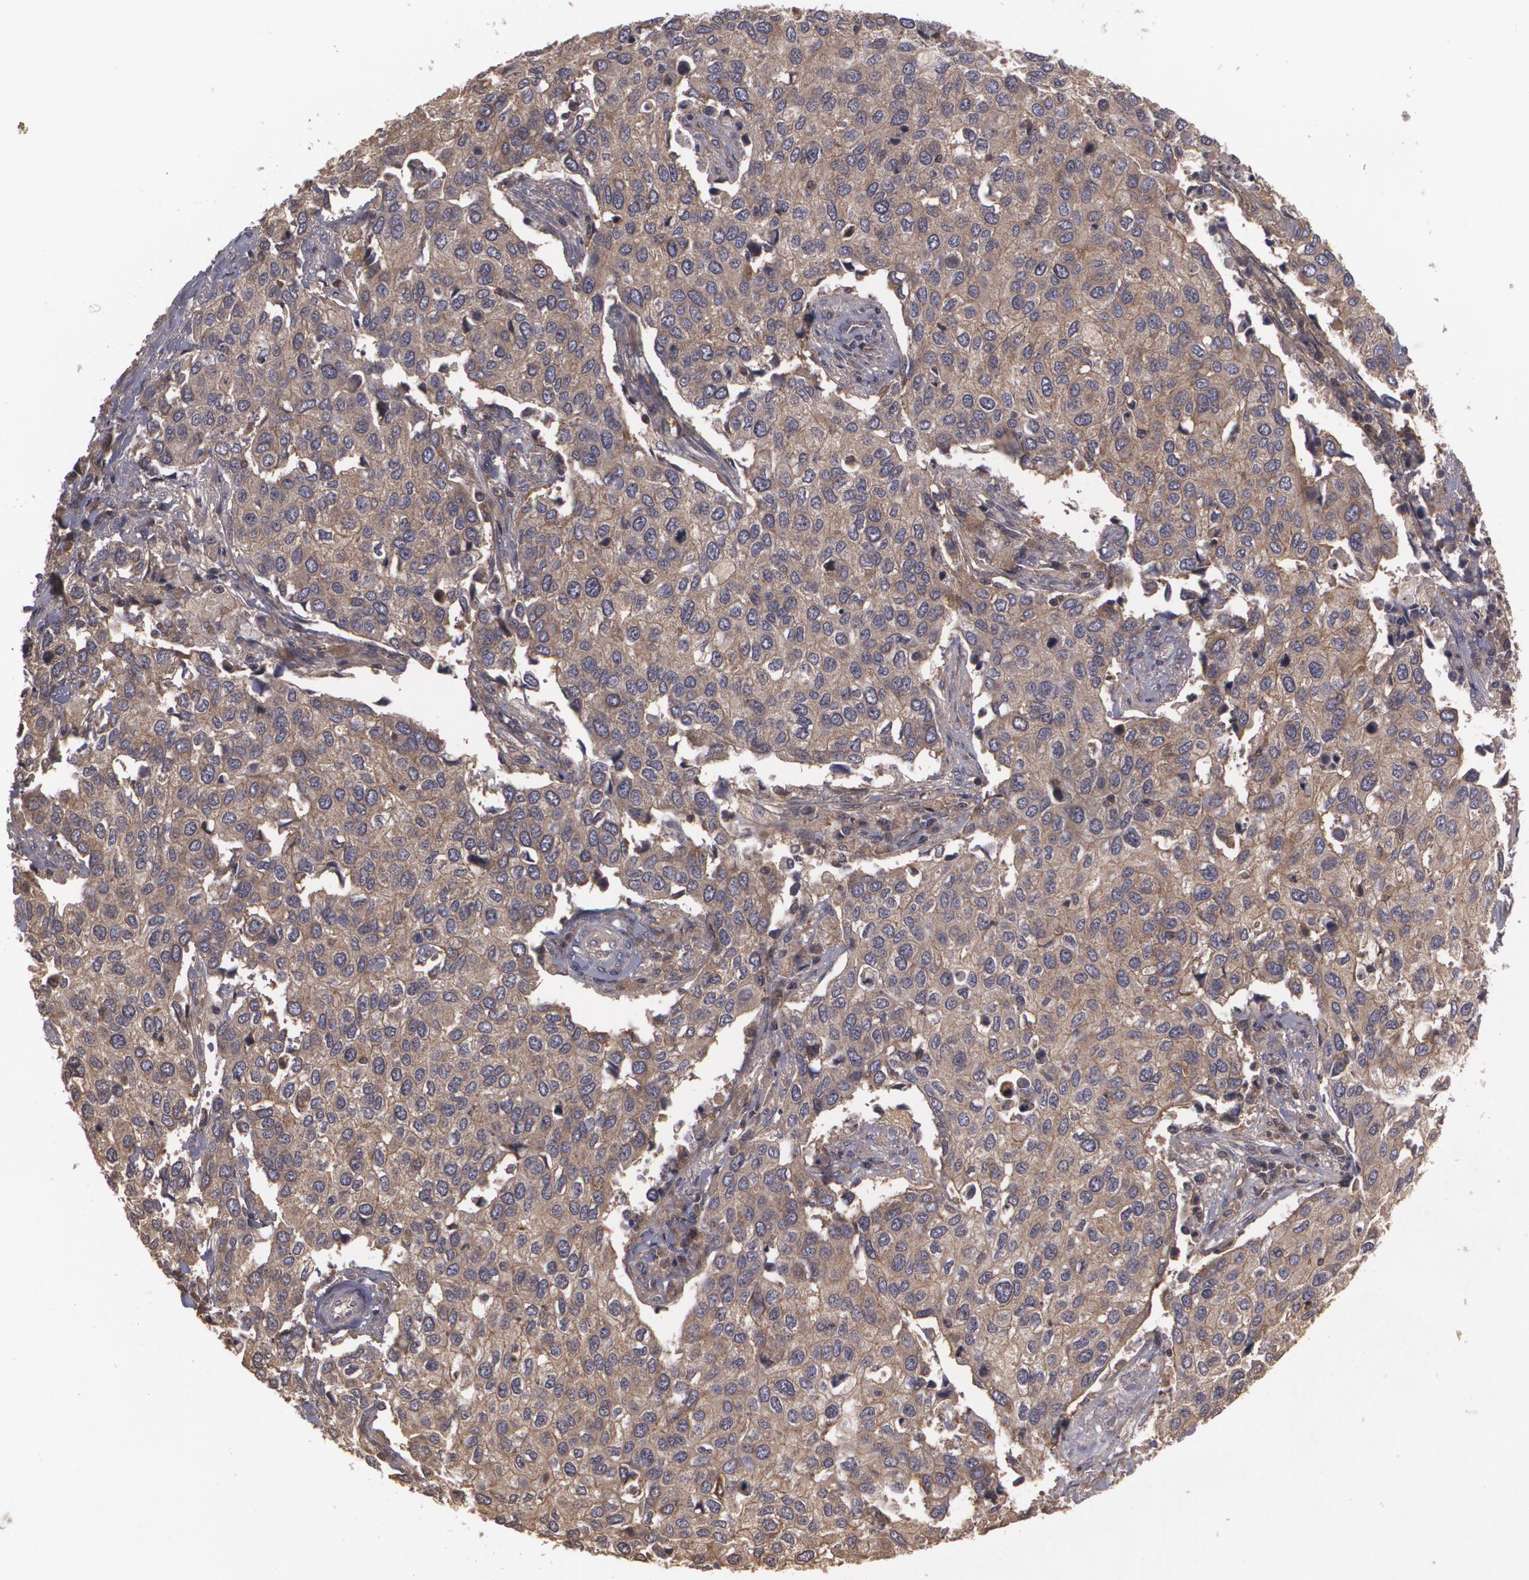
{"staining": {"intensity": "weak", "quantity": ">75%", "location": "cytoplasmic/membranous"}, "tissue": "cervical cancer", "cell_type": "Tumor cells", "image_type": "cancer", "snomed": [{"axis": "morphology", "description": "Squamous cell carcinoma, NOS"}, {"axis": "topography", "description": "Cervix"}], "caption": "This photomicrograph shows cervical cancer (squamous cell carcinoma) stained with immunohistochemistry (IHC) to label a protein in brown. The cytoplasmic/membranous of tumor cells show weak positivity for the protein. Nuclei are counter-stained blue.", "gene": "HRAS", "patient": {"sex": "female", "age": 54}}